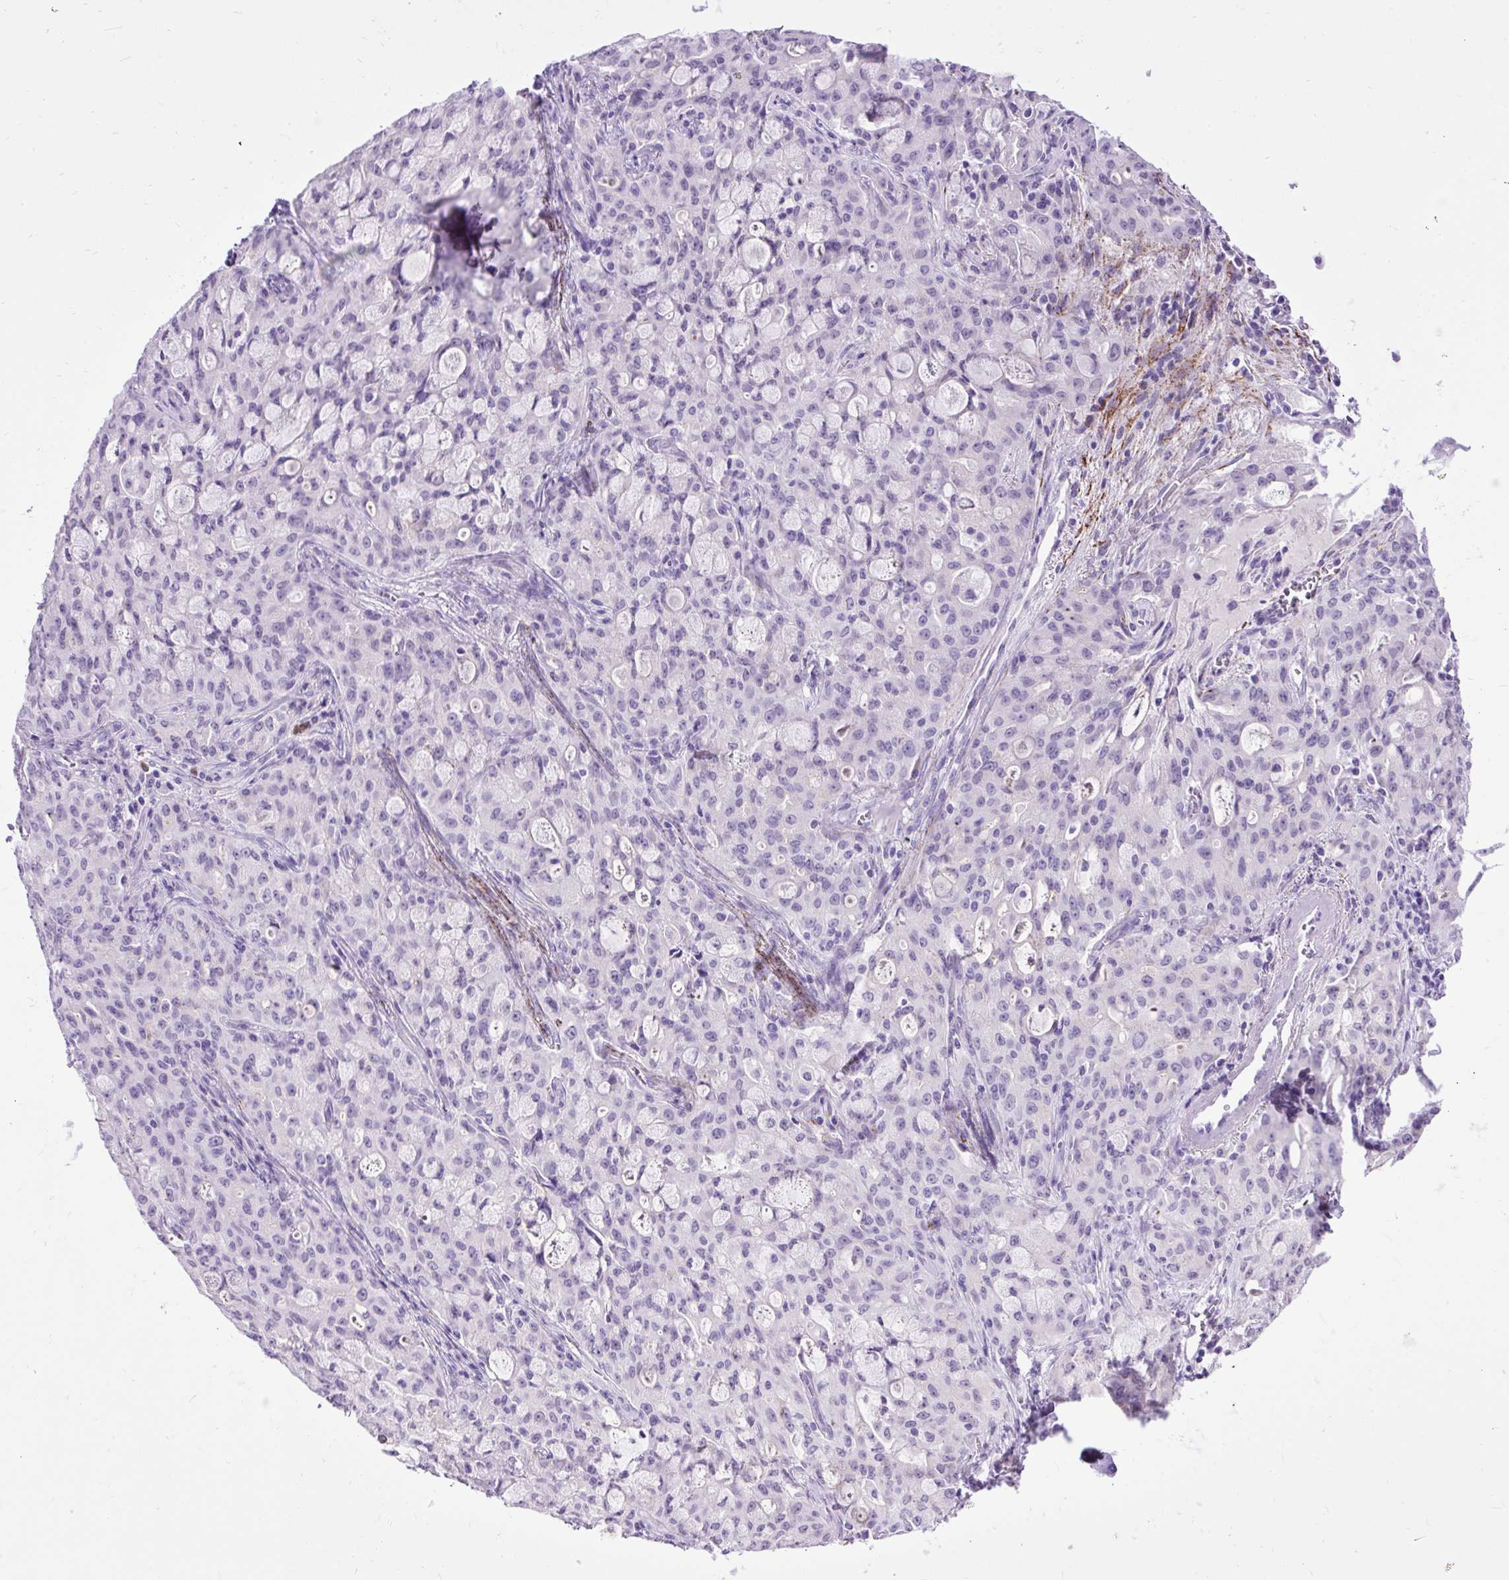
{"staining": {"intensity": "negative", "quantity": "none", "location": "none"}, "tissue": "lung cancer", "cell_type": "Tumor cells", "image_type": "cancer", "snomed": [{"axis": "morphology", "description": "Adenocarcinoma, NOS"}, {"axis": "topography", "description": "Lung"}], "caption": "Tumor cells are negative for protein expression in human lung cancer (adenocarcinoma).", "gene": "ZNF256", "patient": {"sex": "female", "age": 44}}